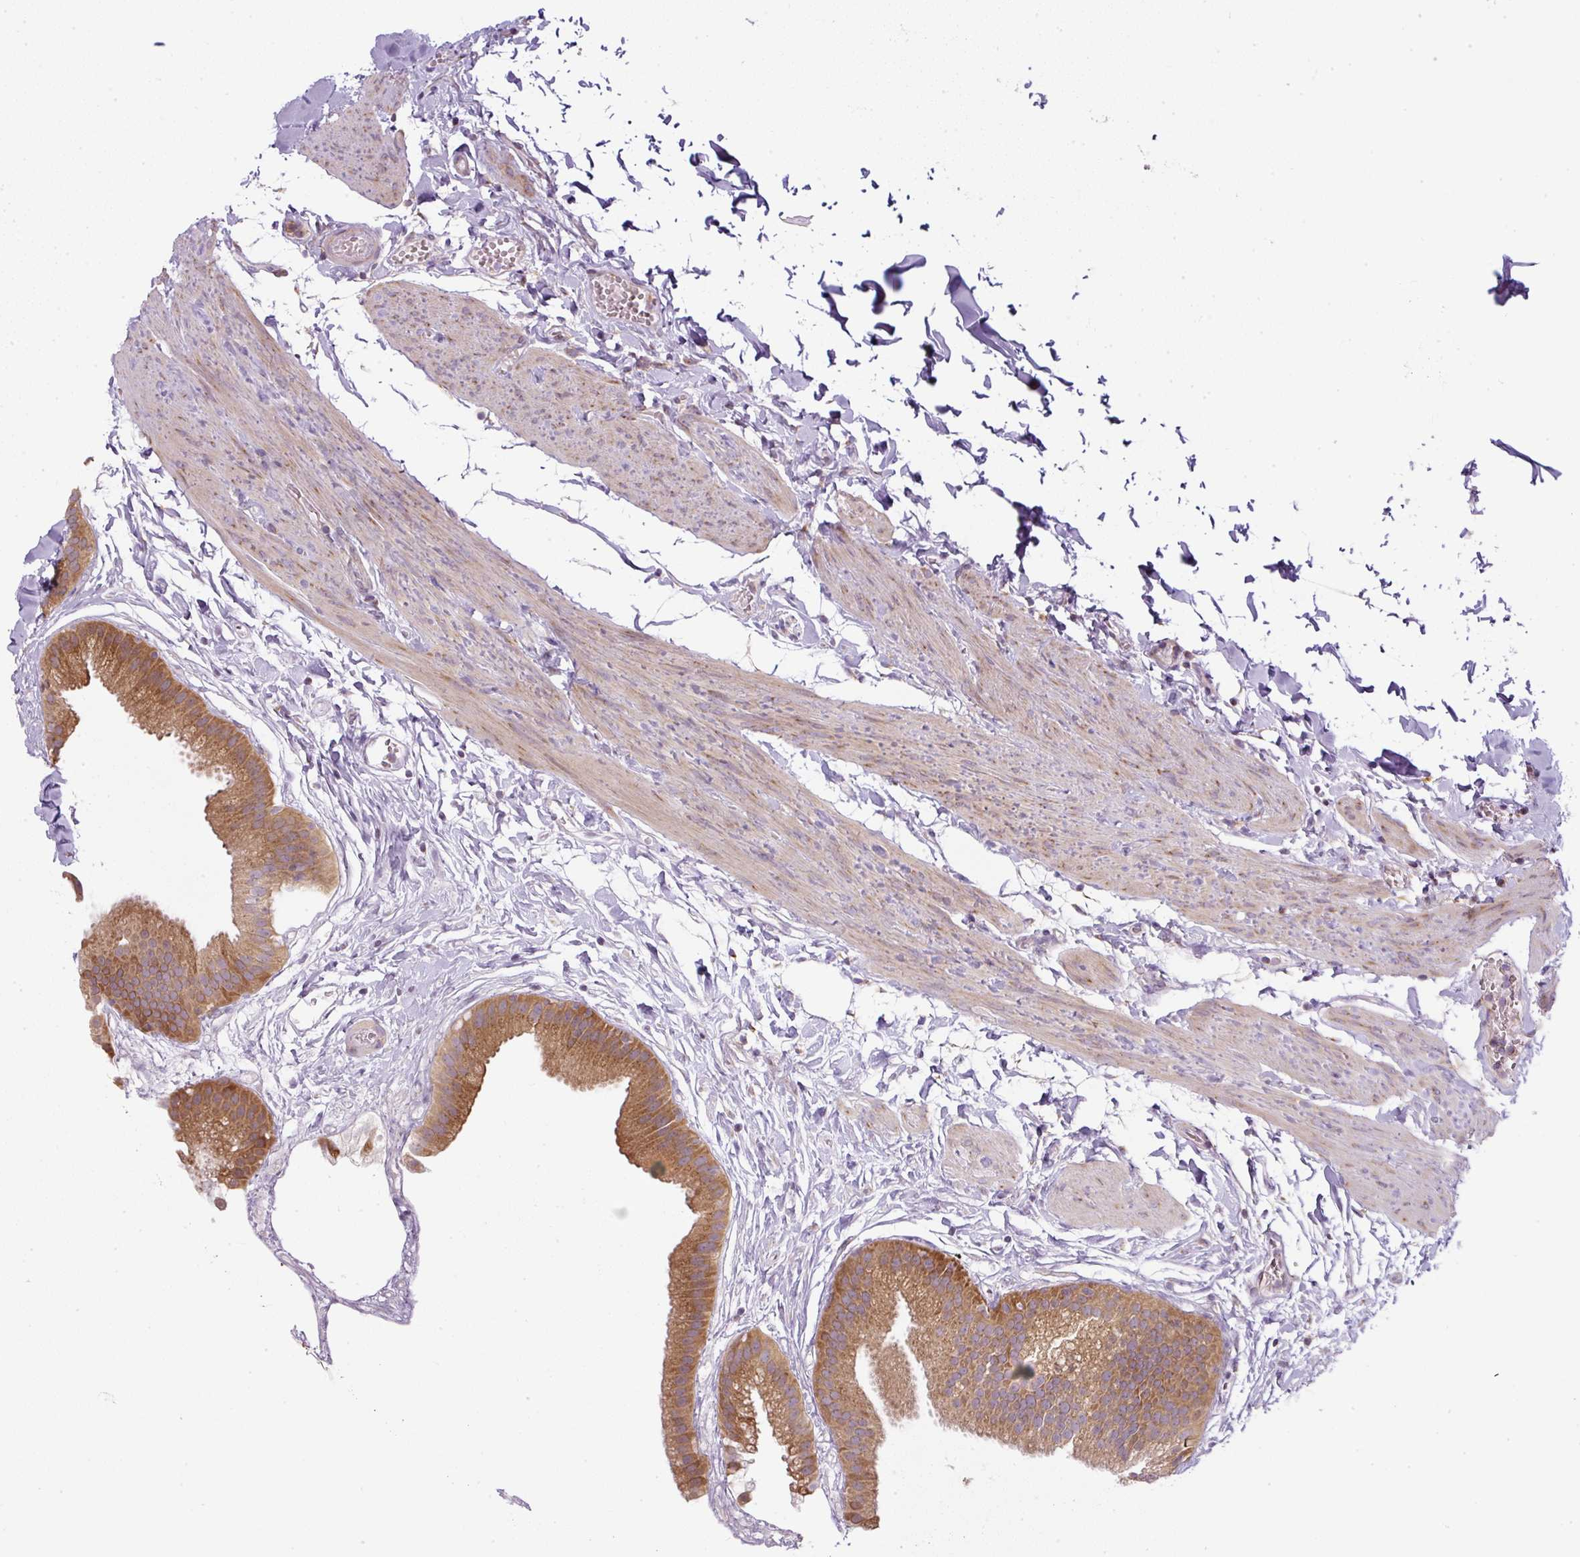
{"staining": {"intensity": "strong", "quantity": ">75%", "location": "cytoplasmic/membranous"}, "tissue": "gallbladder", "cell_type": "Glandular cells", "image_type": "normal", "snomed": [{"axis": "morphology", "description": "Normal tissue, NOS"}, {"axis": "topography", "description": "Gallbladder"}], "caption": "The micrograph shows staining of unremarkable gallbladder, revealing strong cytoplasmic/membranous protein expression (brown color) within glandular cells. (DAB (3,3'-diaminobenzidine) = brown stain, brightfield microscopy at high magnification).", "gene": "MLX", "patient": {"sex": "female", "age": 63}}